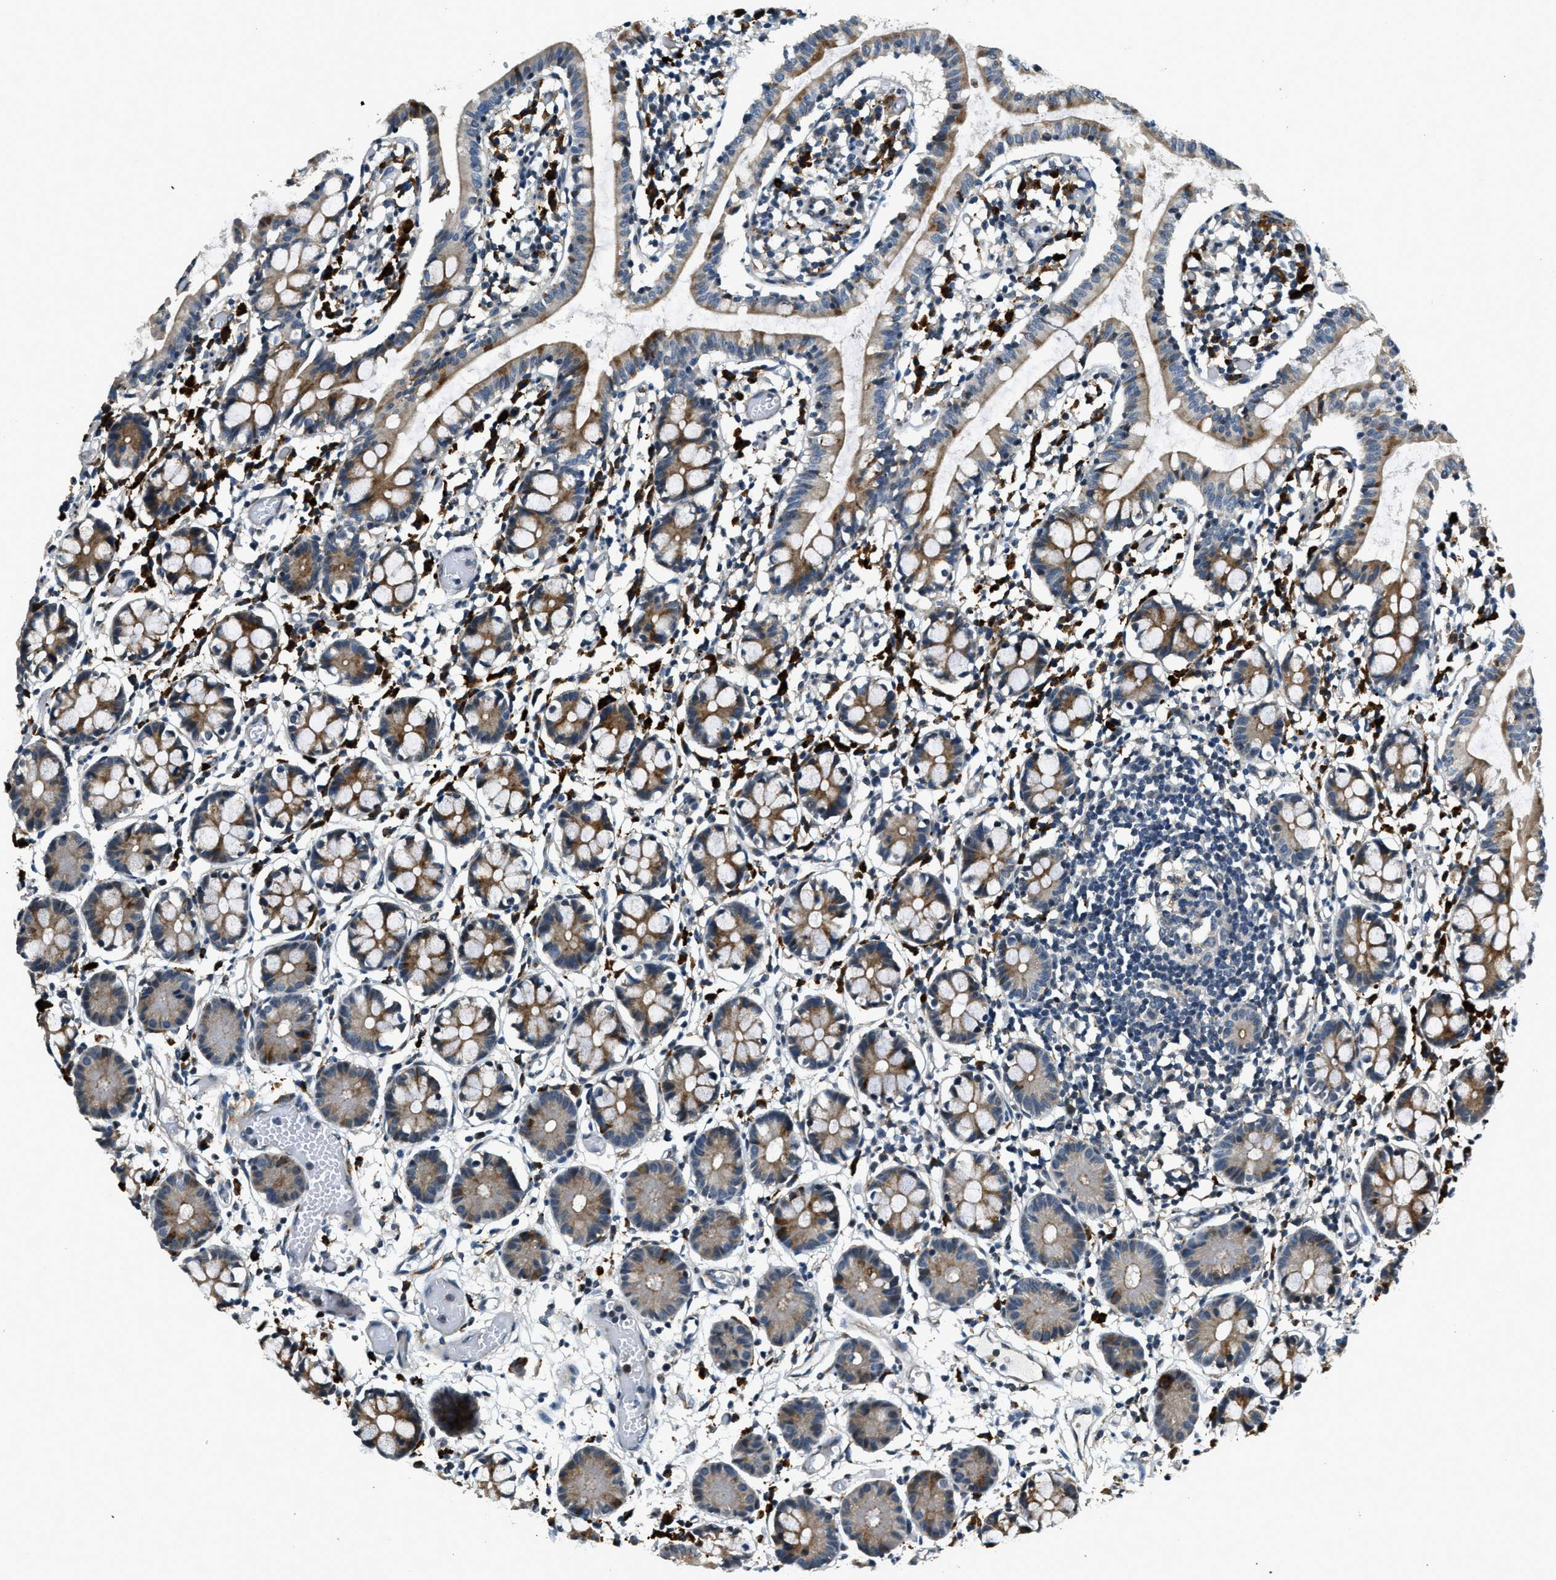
{"staining": {"intensity": "moderate", "quantity": ">75%", "location": "cytoplasmic/membranous"}, "tissue": "small intestine", "cell_type": "Glandular cells", "image_type": "normal", "snomed": [{"axis": "morphology", "description": "Normal tissue, NOS"}, {"axis": "morphology", "description": "Cystadenocarcinoma, serous, Metastatic site"}, {"axis": "topography", "description": "Small intestine"}], "caption": "Protein expression analysis of unremarkable small intestine demonstrates moderate cytoplasmic/membranous staining in about >75% of glandular cells. Using DAB (brown) and hematoxylin (blue) stains, captured at high magnification using brightfield microscopy.", "gene": "HERC2", "patient": {"sex": "female", "age": 61}}